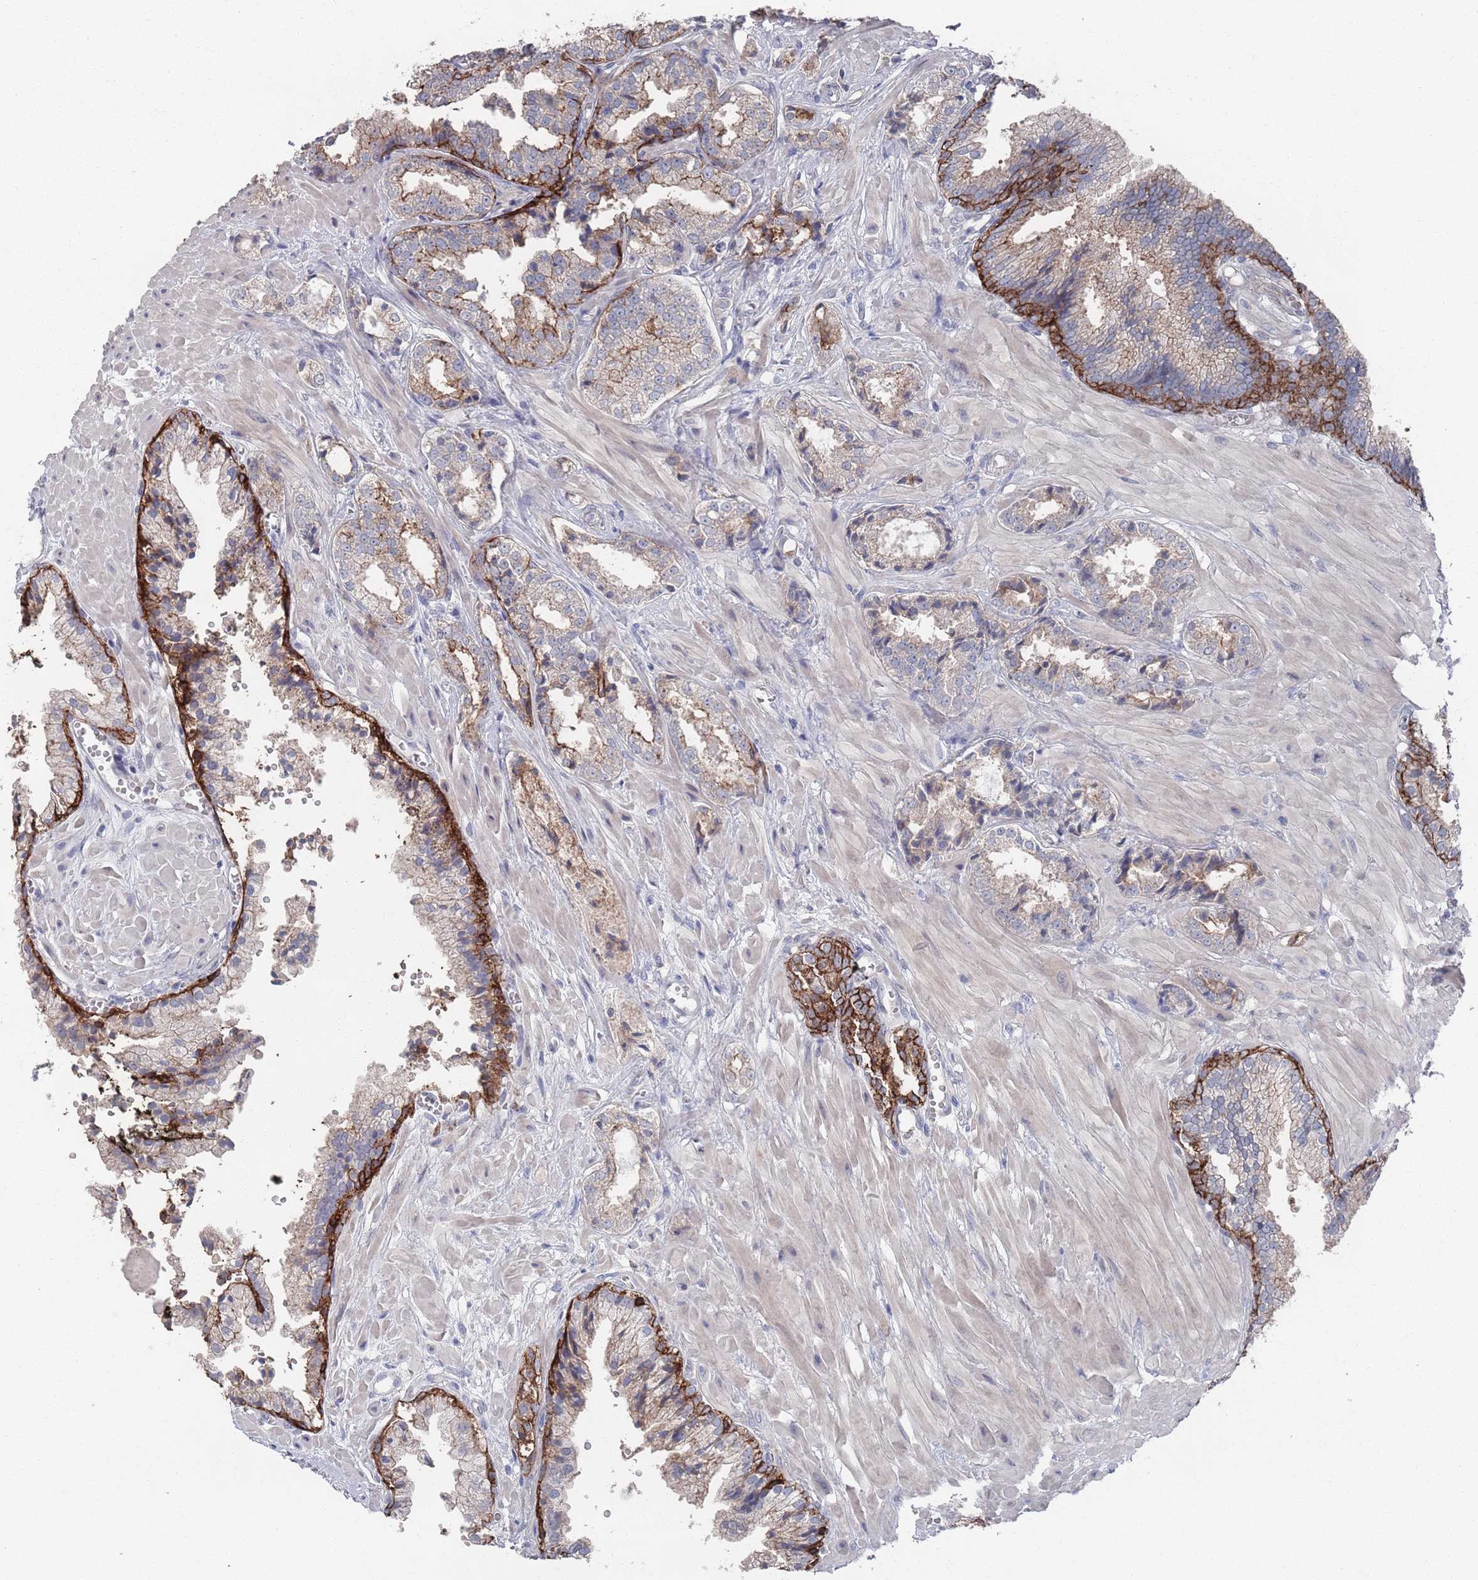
{"staining": {"intensity": "strong", "quantity": "<25%", "location": "cytoplasmic/membranous"}, "tissue": "prostate cancer", "cell_type": "Tumor cells", "image_type": "cancer", "snomed": [{"axis": "morphology", "description": "Adenocarcinoma, High grade"}, {"axis": "topography", "description": "Prostate"}], "caption": "High-grade adenocarcinoma (prostate) stained for a protein (brown) demonstrates strong cytoplasmic/membranous positive positivity in approximately <25% of tumor cells.", "gene": "PROM2", "patient": {"sex": "male", "age": 71}}